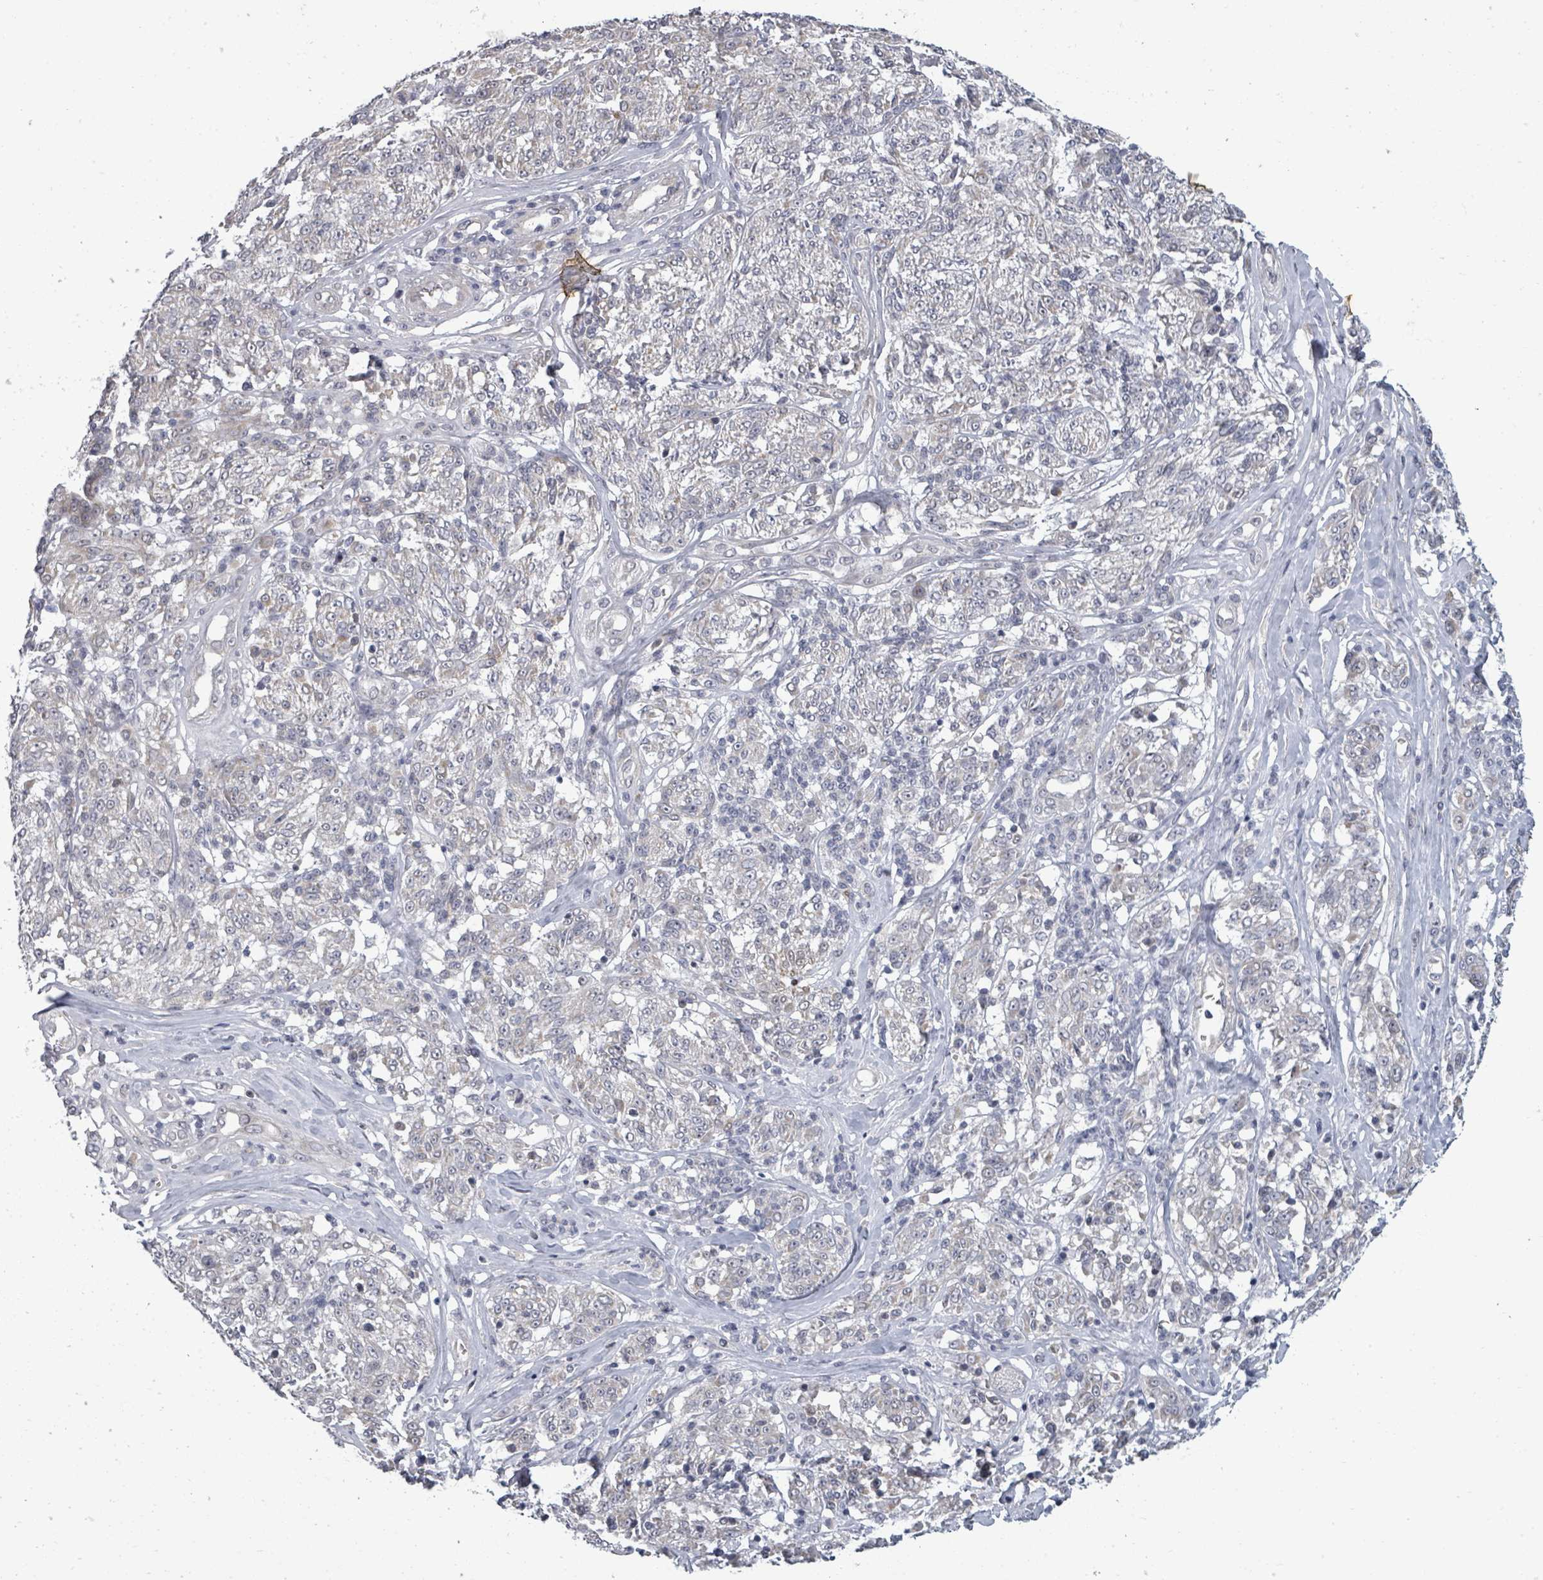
{"staining": {"intensity": "negative", "quantity": "none", "location": "none"}, "tissue": "melanoma", "cell_type": "Tumor cells", "image_type": "cancer", "snomed": [{"axis": "morphology", "description": "Malignant melanoma, NOS"}, {"axis": "topography", "description": "Skin"}], "caption": "The IHC micrograph has no significant expression in tumor cells of melanoma tissue.", "gene": "ASB12", "patient": {"sex": "female", "age": 63}}